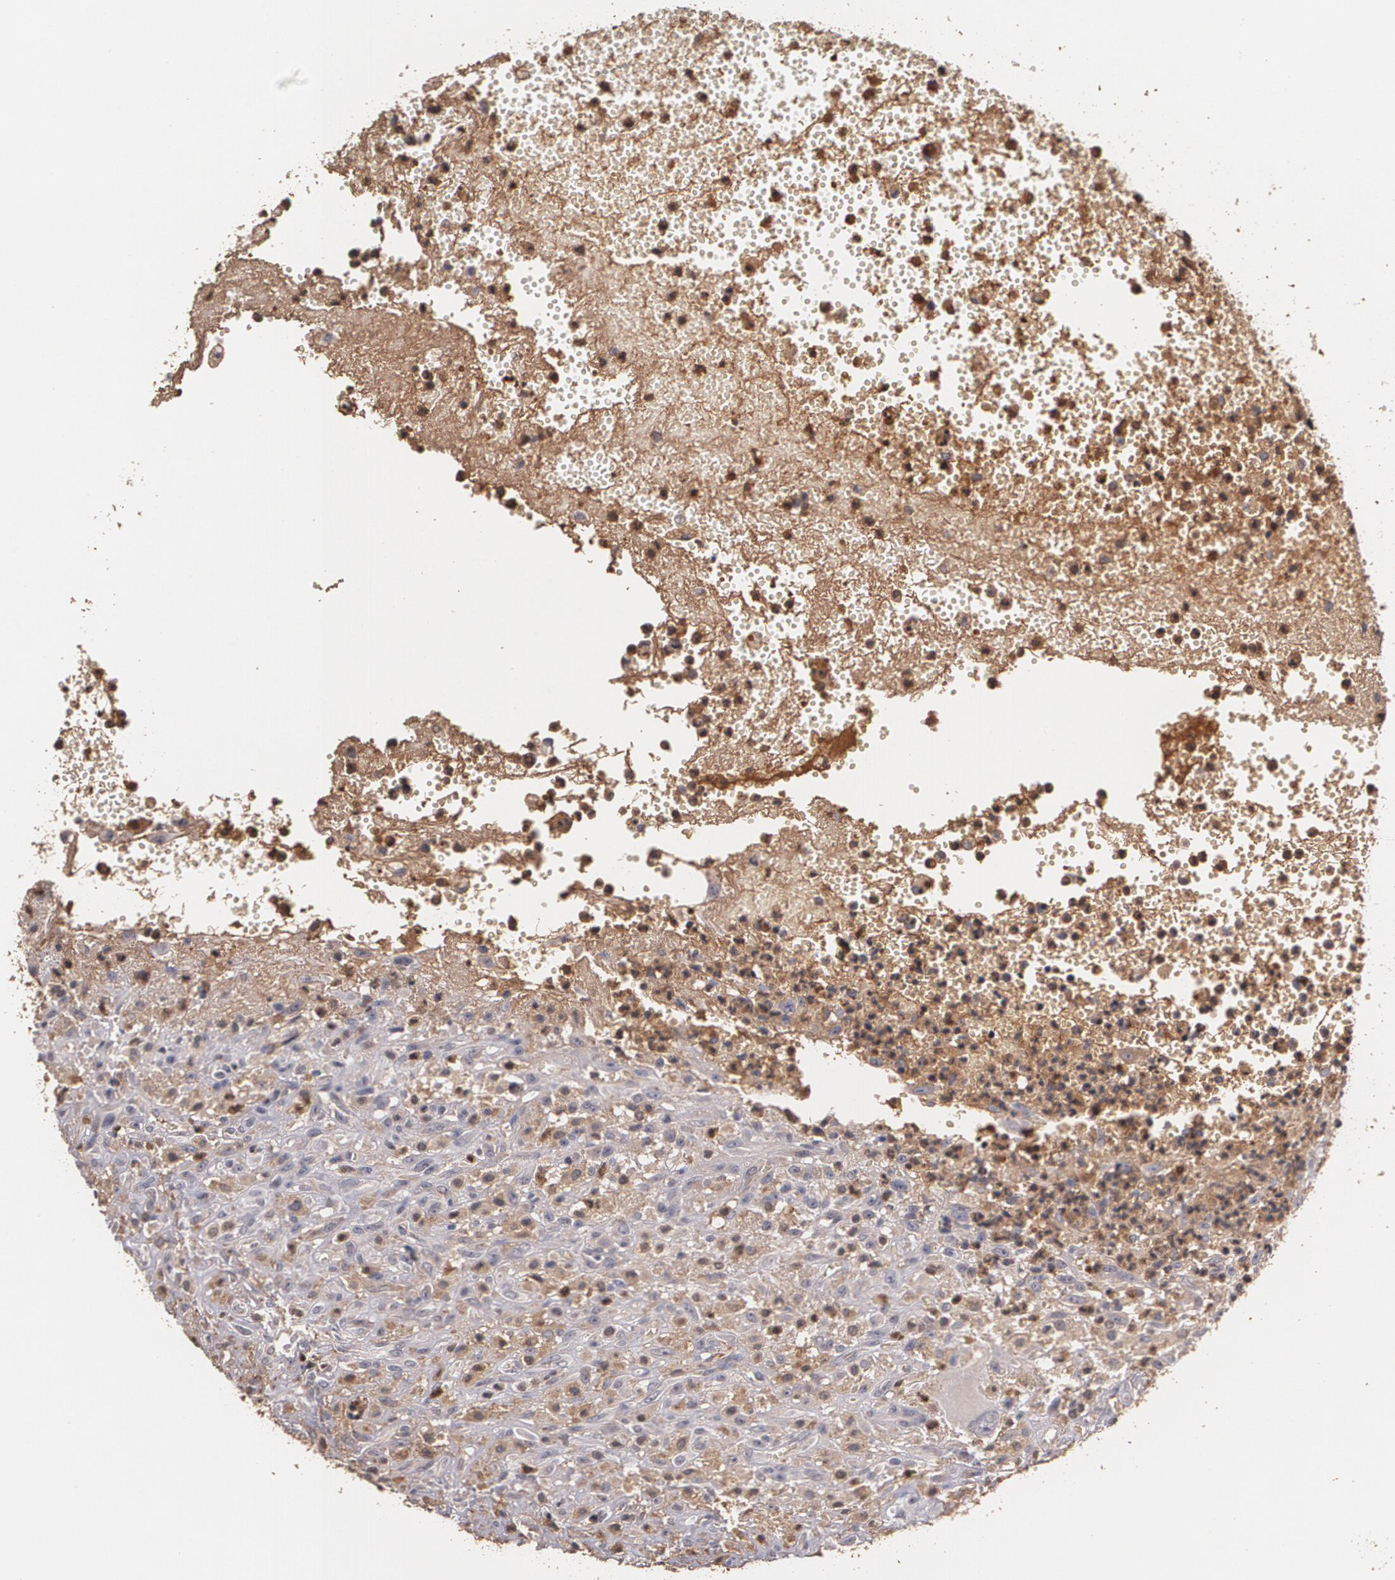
{"staining": {"intensity": "moderate", "quantity": "<25%", "location": "cytoplasmic/membranous,nuclear"}, "tissue": "glioma", "cell_type": "Tumor cells", "image_type": "cancer", "snomed": [{"axis": "morphology", "description": "Glioma, malignant, High grade"}, {"axis": "topography", "description": "Brain"}], "caption": "A high-resolution micrograph shows immunohistochemistry staining of glioma, which demonstrates moderate cytoplasmic/membranous and nuclear expression in about <25% of tumor cells.", "gene": "PTS", "patient": {"sex": "male", "age": 66}}